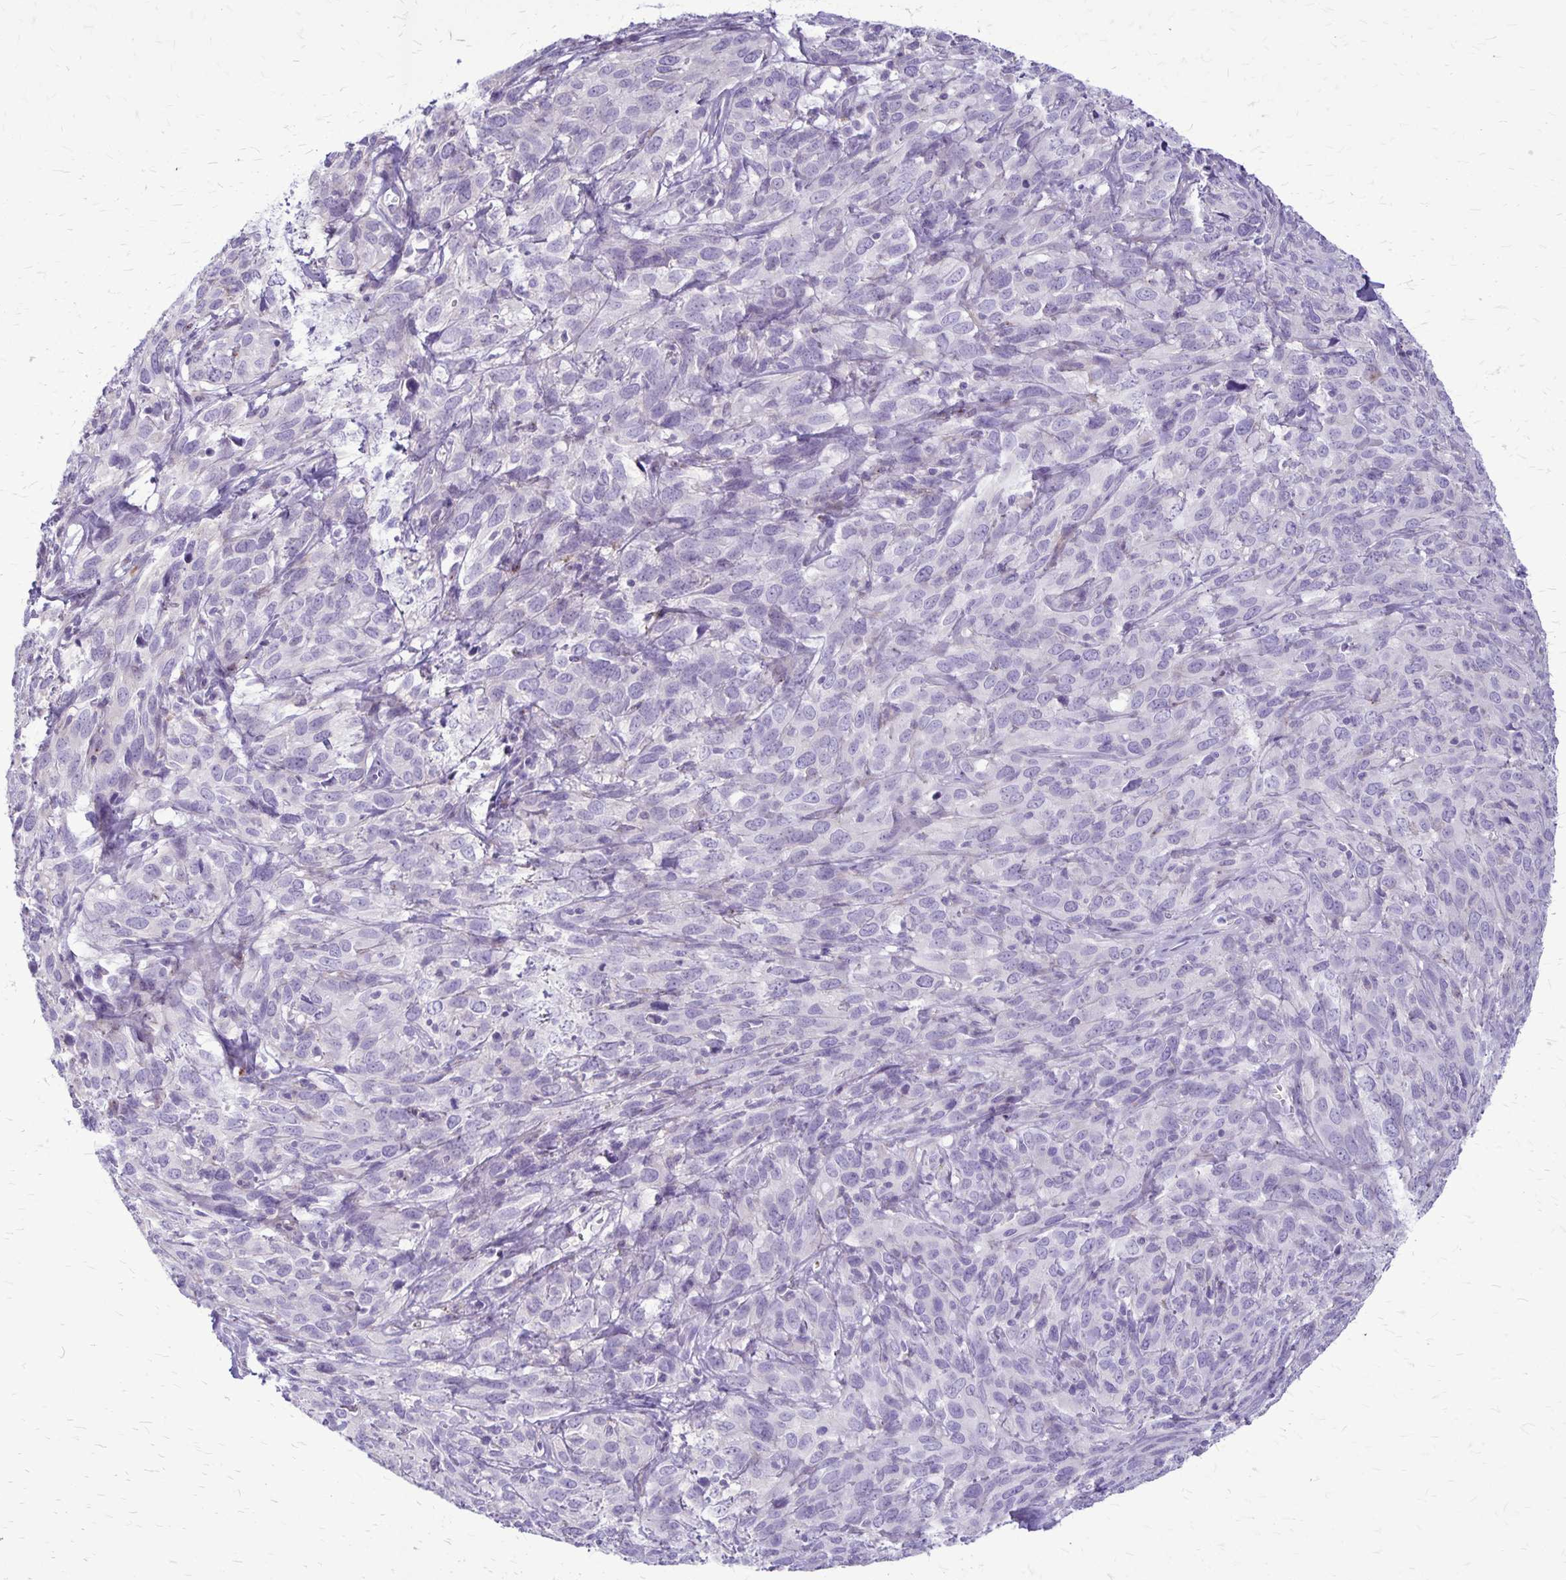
{"staining": {"intensity": "negative", "quantity": "none", "location": "none"}, "tissue": "cervical cancer", "cell_type": "Tumor cells", "image_type": "cancer", "snomed": [{"axis": "morphology", "description": "Squamous cell carcinoma, NOS"}, {"axis": "topography", "description": "Cervix"}], "caption": "This is an IHC histopathology image of cervical squamous cell carcinoma. There is no positivity in tumor cells.", "gene": "GP9", "patient": {"sex": "female", "age": 51}}